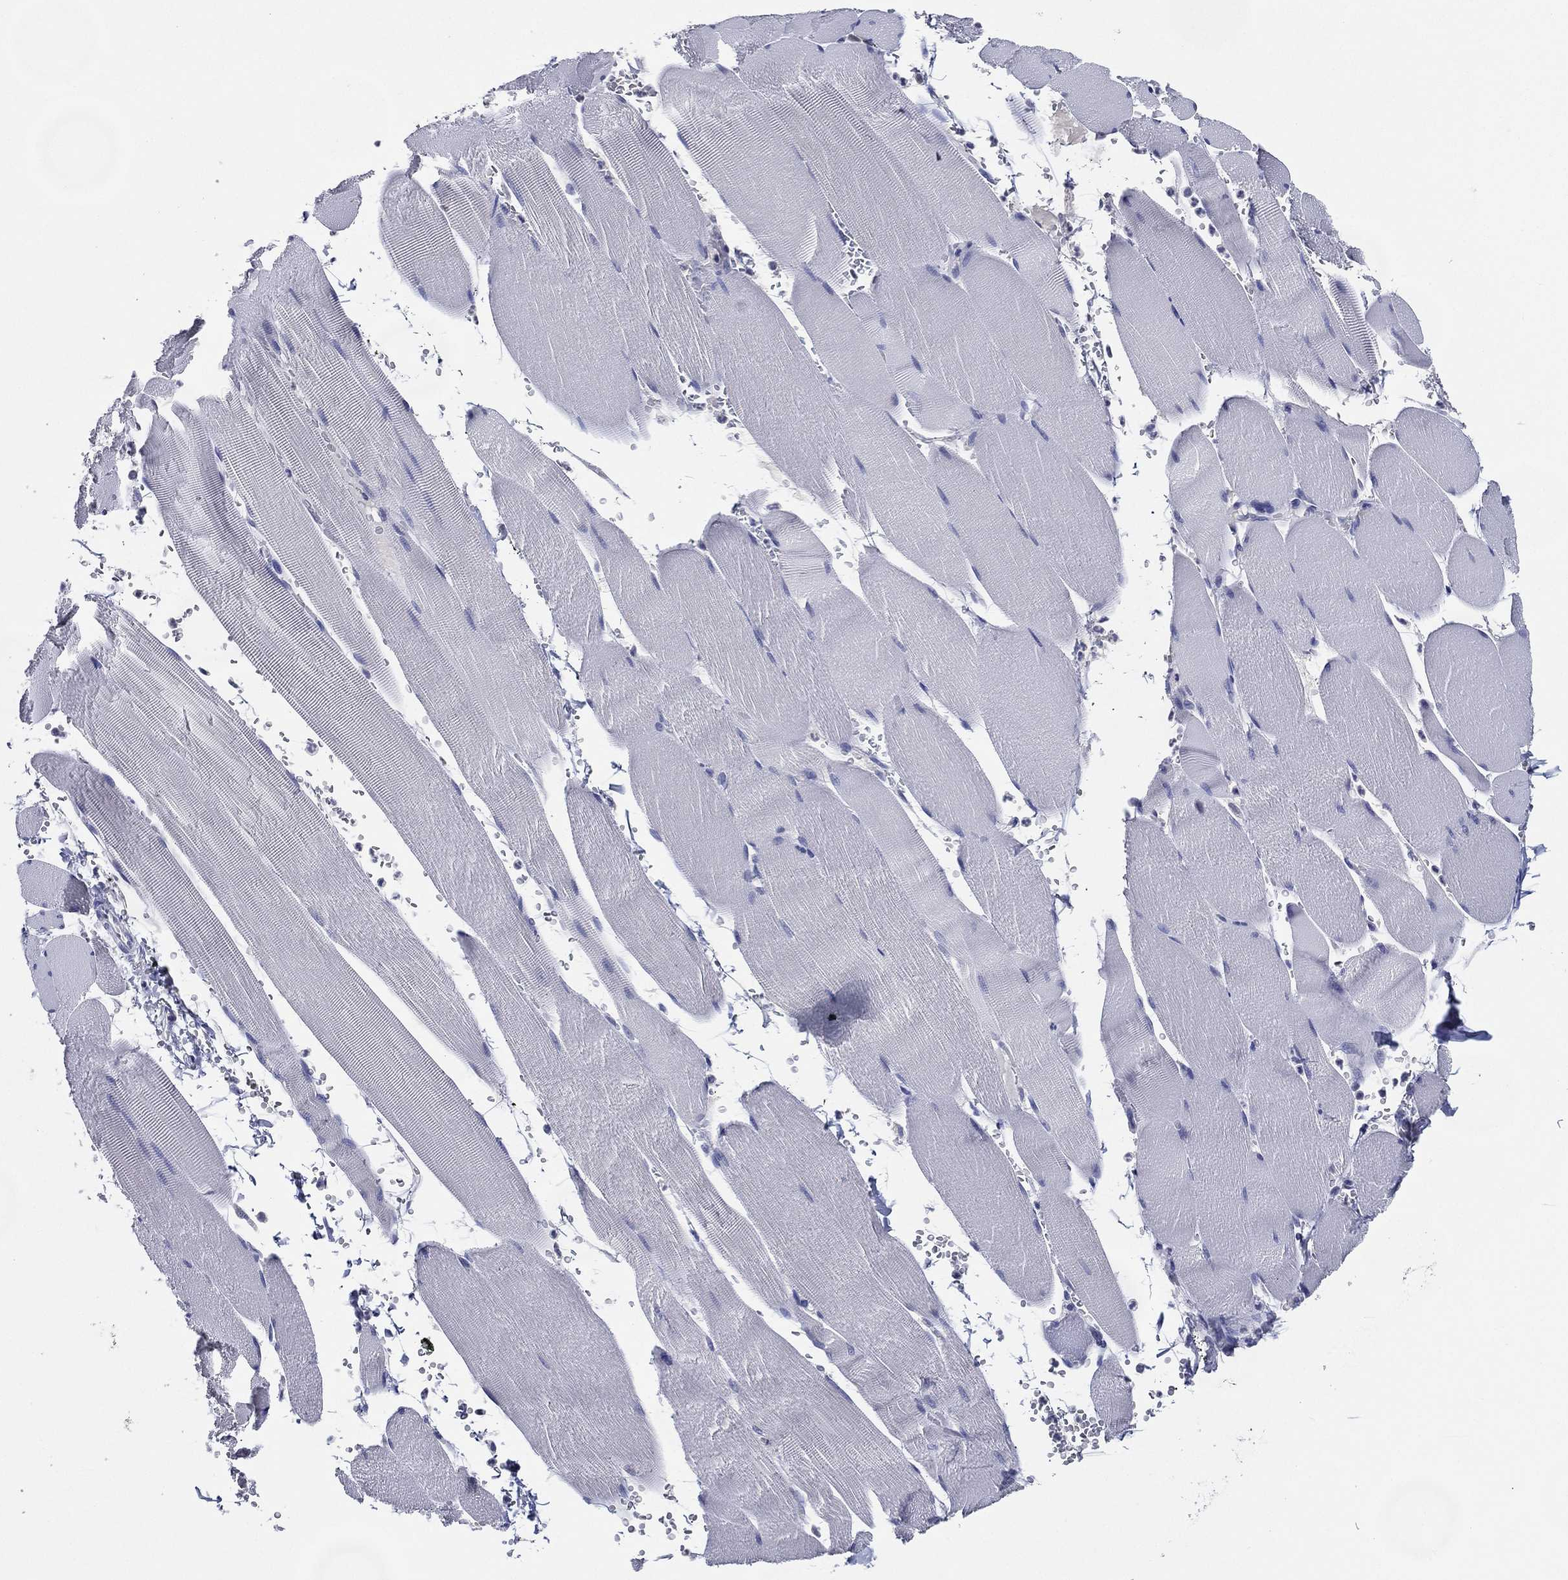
{"staining": {"intensity": "negative", "quantity": "none", "location": "none"}, "tissue": "skeletal muscle", "cell_type": "Myocytes", "image_type": "normal", "snomed": [{"axis": "morphology", "description": "Normal tissue, NOS"}, {"axis": "topography", "description": "Skeletal muscle"}], "caption": "Protein analysis of unremarkable skeletal muscle reveals no significant positivity in myocytes.", "gene": "TFAP2A", "patient": {"sex": "male", "age": 56}}